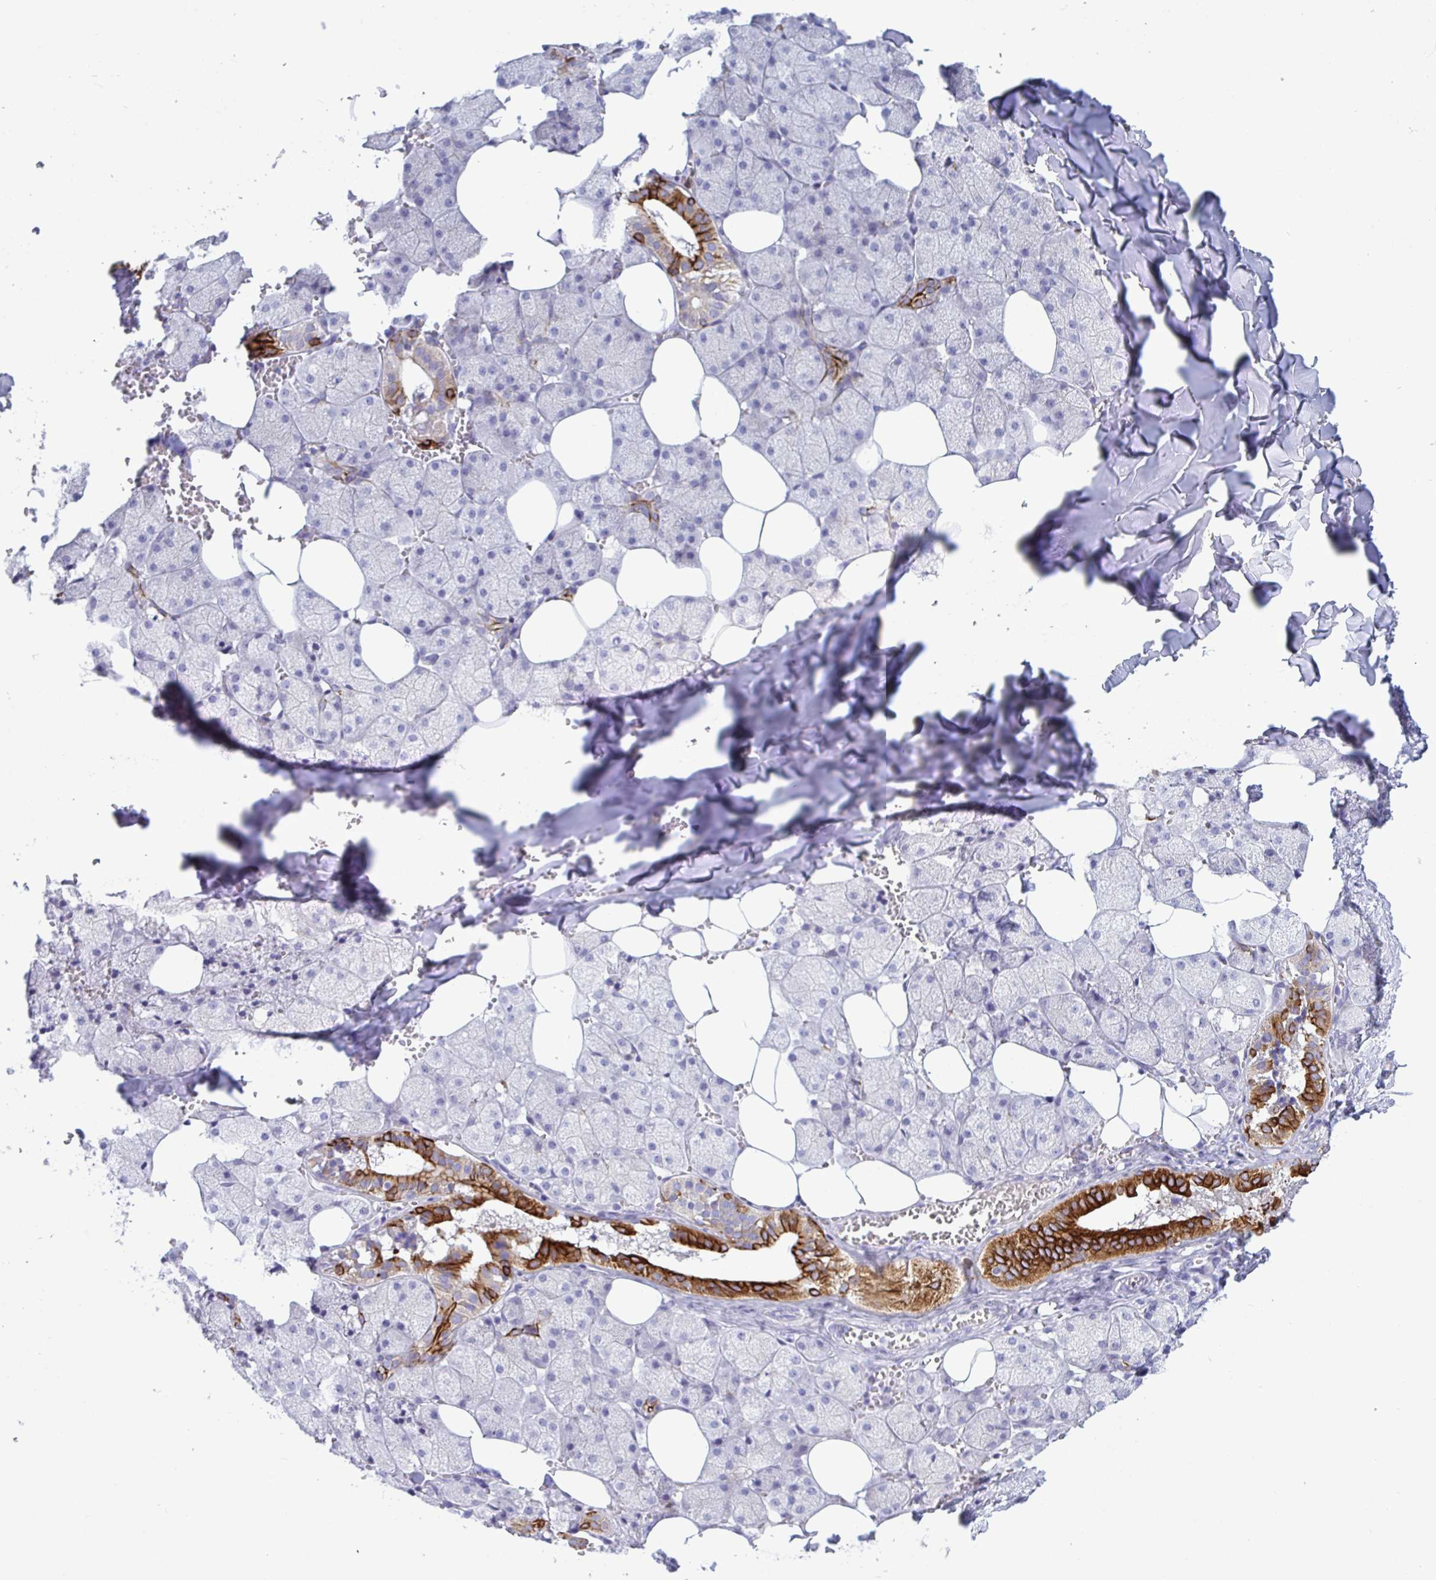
{"staining": {"intensity": "strong", "quantity": "<25%", "location": "cytoplasmic/membranous"}, "tissue": "salivary gland", "cell_type": "Glandular cells", "image_type": "normal", "snomed": [{"axis": "morphology", "description": "Normal tissue, NOS"}, {"axis": "topography", "description": "Salivary gland"}, {"axis": "topography", "description": "Peripheral nerve tissue"}], "caption": "The micrograph reveals a brown stain indicating the presence of a protein in the cytoplasmic/membranous of glandular cells in salivary gland. (DAB = brown stain, brightfield microscopy at high magnification).", "gene": "TAS2R38", "patient": {"sex": "male", "age": 38}}